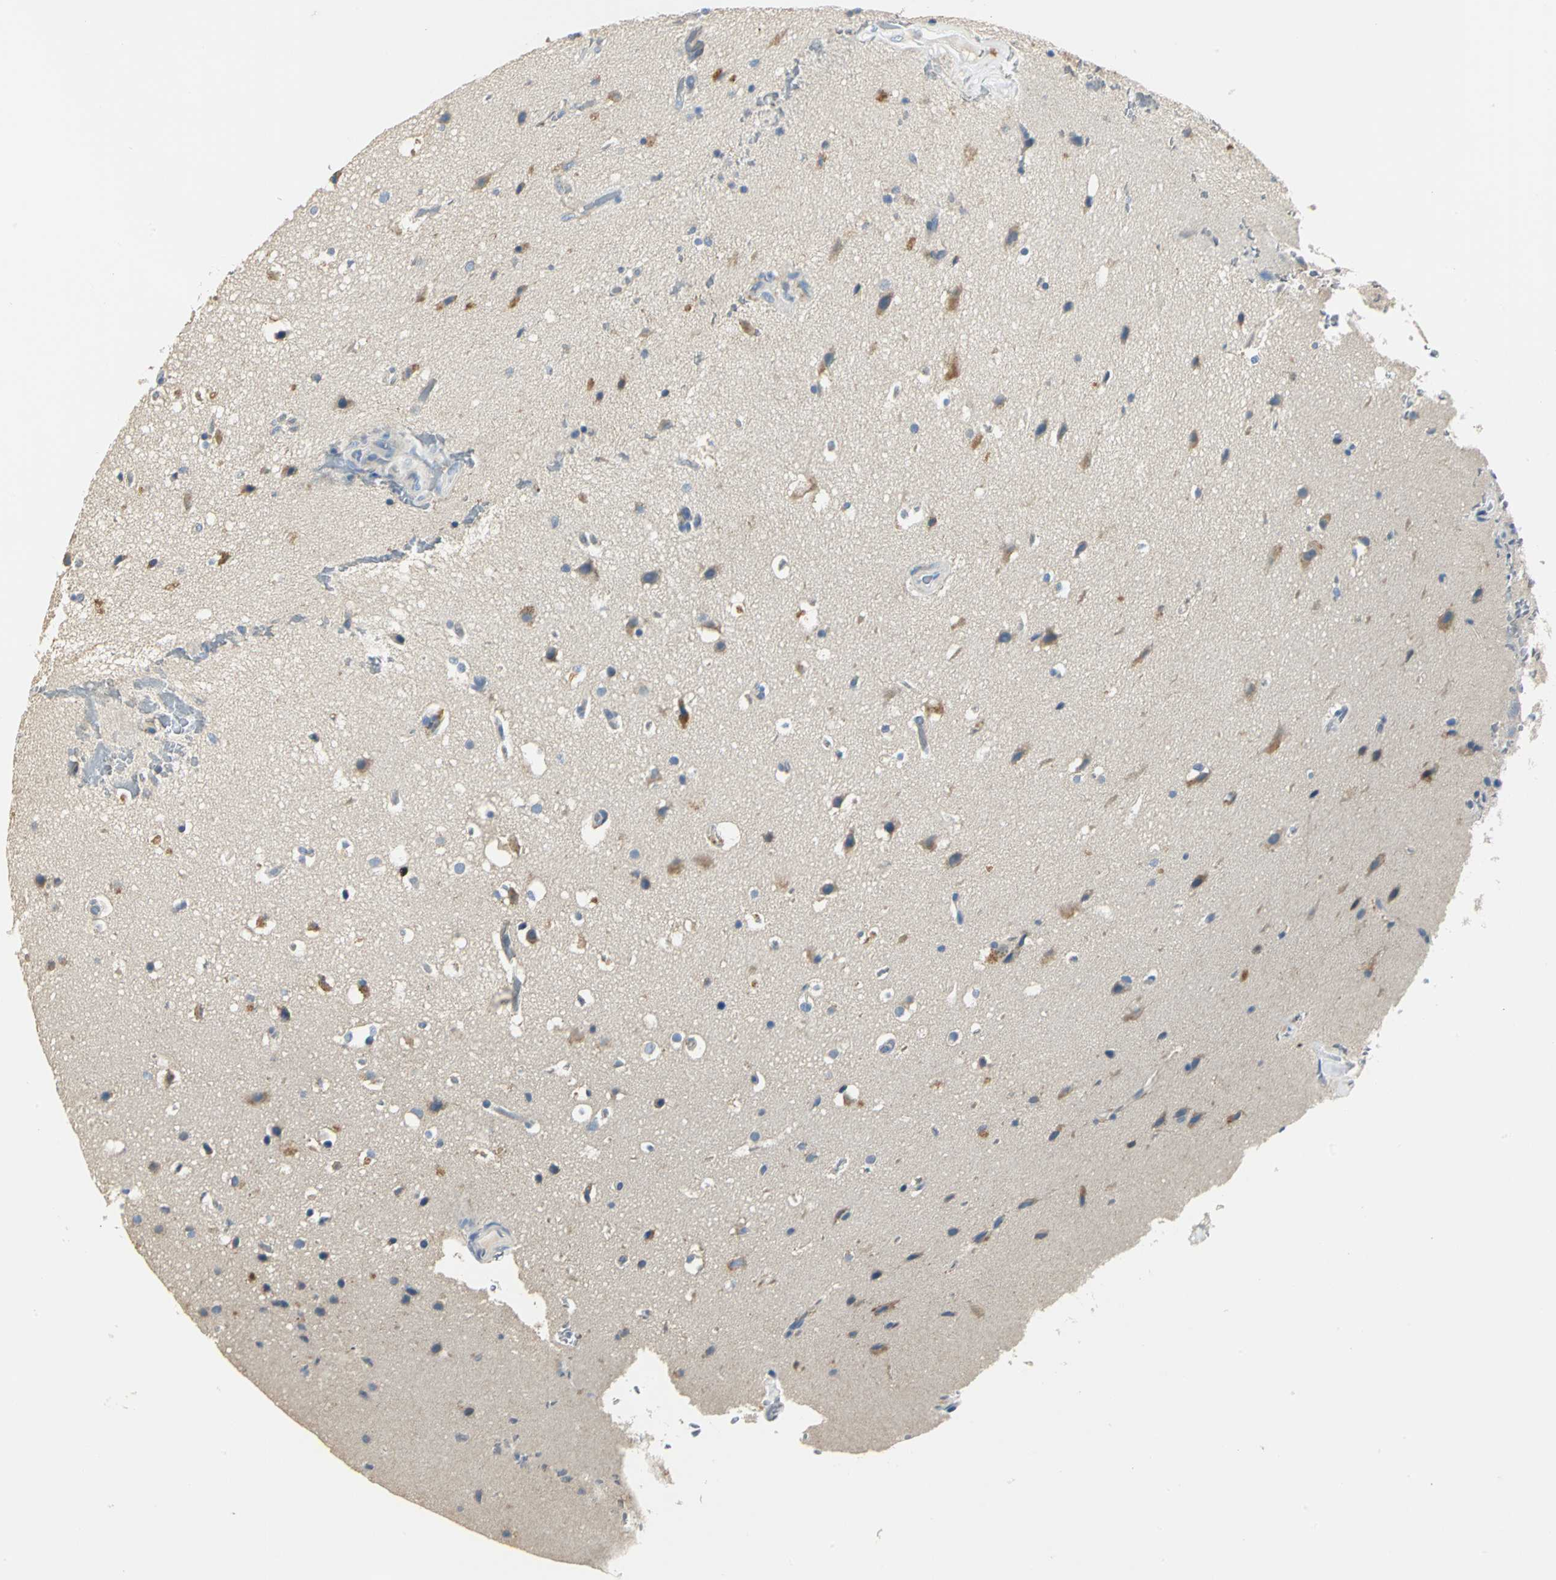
{"staining": {"intensity": "moderate", "quantity": "25%-75%", "location": "cytoplasmic/membranous"}, "tissue": "glioma", "cell_type": "Tumor cells", "image_type": "cancer", "snomed": [{"axis": "morphology", "description": "Glioma, malignant, Low grade"}, {"axis": "topography", "description": "Cerebral cortex"}], "caption": "The micrograph exhibits immunohistochemical staining of glioma. There is moderate cytoplasmic/membranous positivity is identified in about 25%-75% of tumor cells.", "gene": "B3GNT2", "patient": {"sex": "female", "age": 47}}